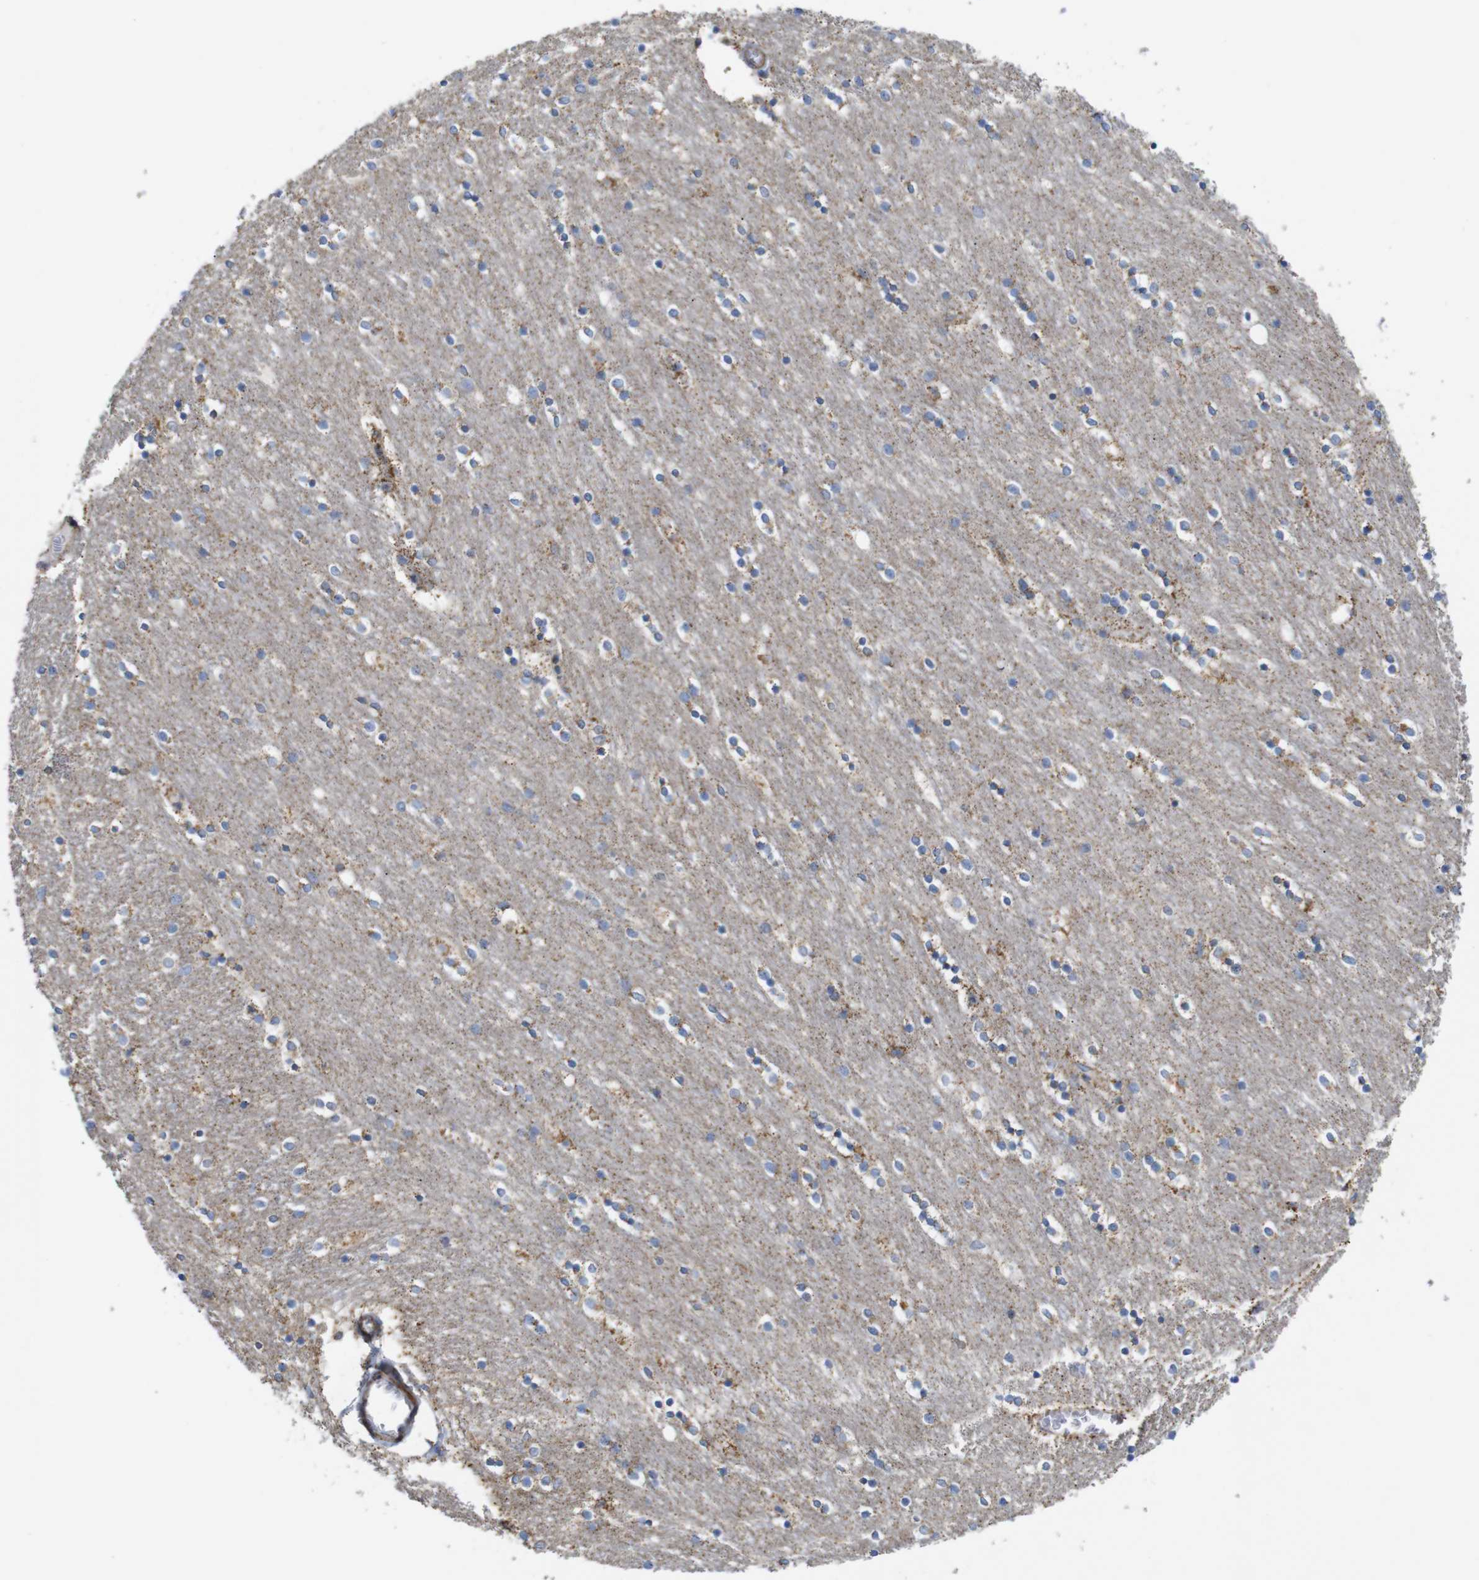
{"staining": {"intensity": "negative", "quantity": "none", "location": "none"}, "tissue": "caudate", "cell_type": "Glial cells", "image_type": "normal", "snomed": [{"axis": "morphology", "description": "Normal tissue, NOS"}, {"axis": "topography", "description": "Lateral ventricle wall"}], "caption": "A high-resolution histopathology image shows immunohistochemistry staining of benign caudate, which exhibits no significant positivity in glial cells. Brightfield microscopy of immunohistochemistry stained with DAB (brown) and hematoxylin (blue), captured at high magnification.", "gene": "FAM171B", "patient": {"sex": "female", "age": 54}}